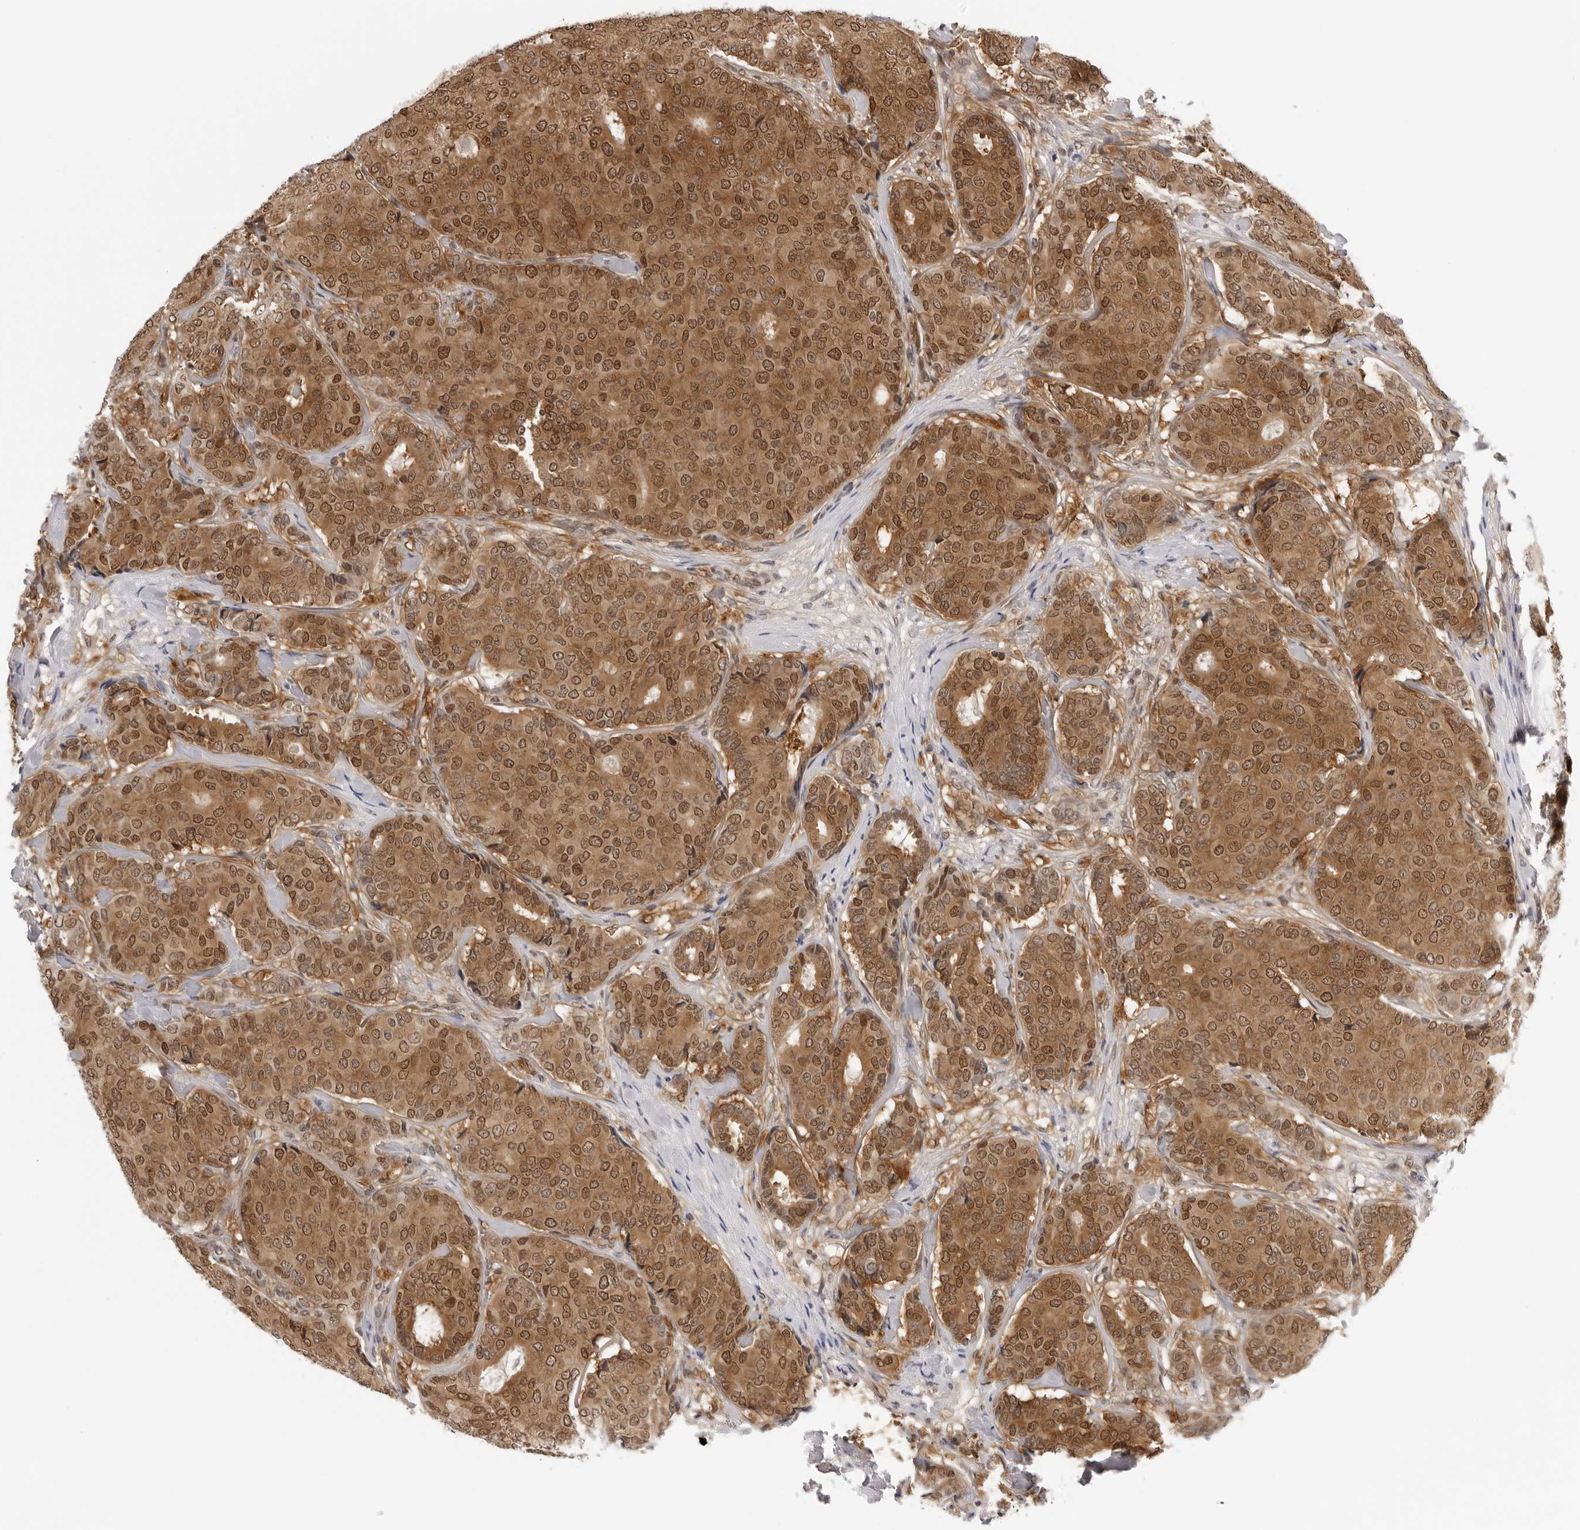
{"staining": {"intensity": "moderate", "quantity": ">75%", "location": "cytoplasmic/membranous,nuclear"}, "tissue": "breast cancer", "cell_type": "Tumor cells", "image_type": "cancer", "snomed": [{"axis": "morphology", "description": "Duct carcinoma"}, {"axis": "topography", "description": "Breast"}], "caption": "Immunohistochemistry of human breast cancer exhibits medium levels of moderate cytoplasmic/membranous and nuclear expression in approximately >75% of tumor cells.", "gene": "WDR77", "patient": {"sex": "female", "age": 75}}